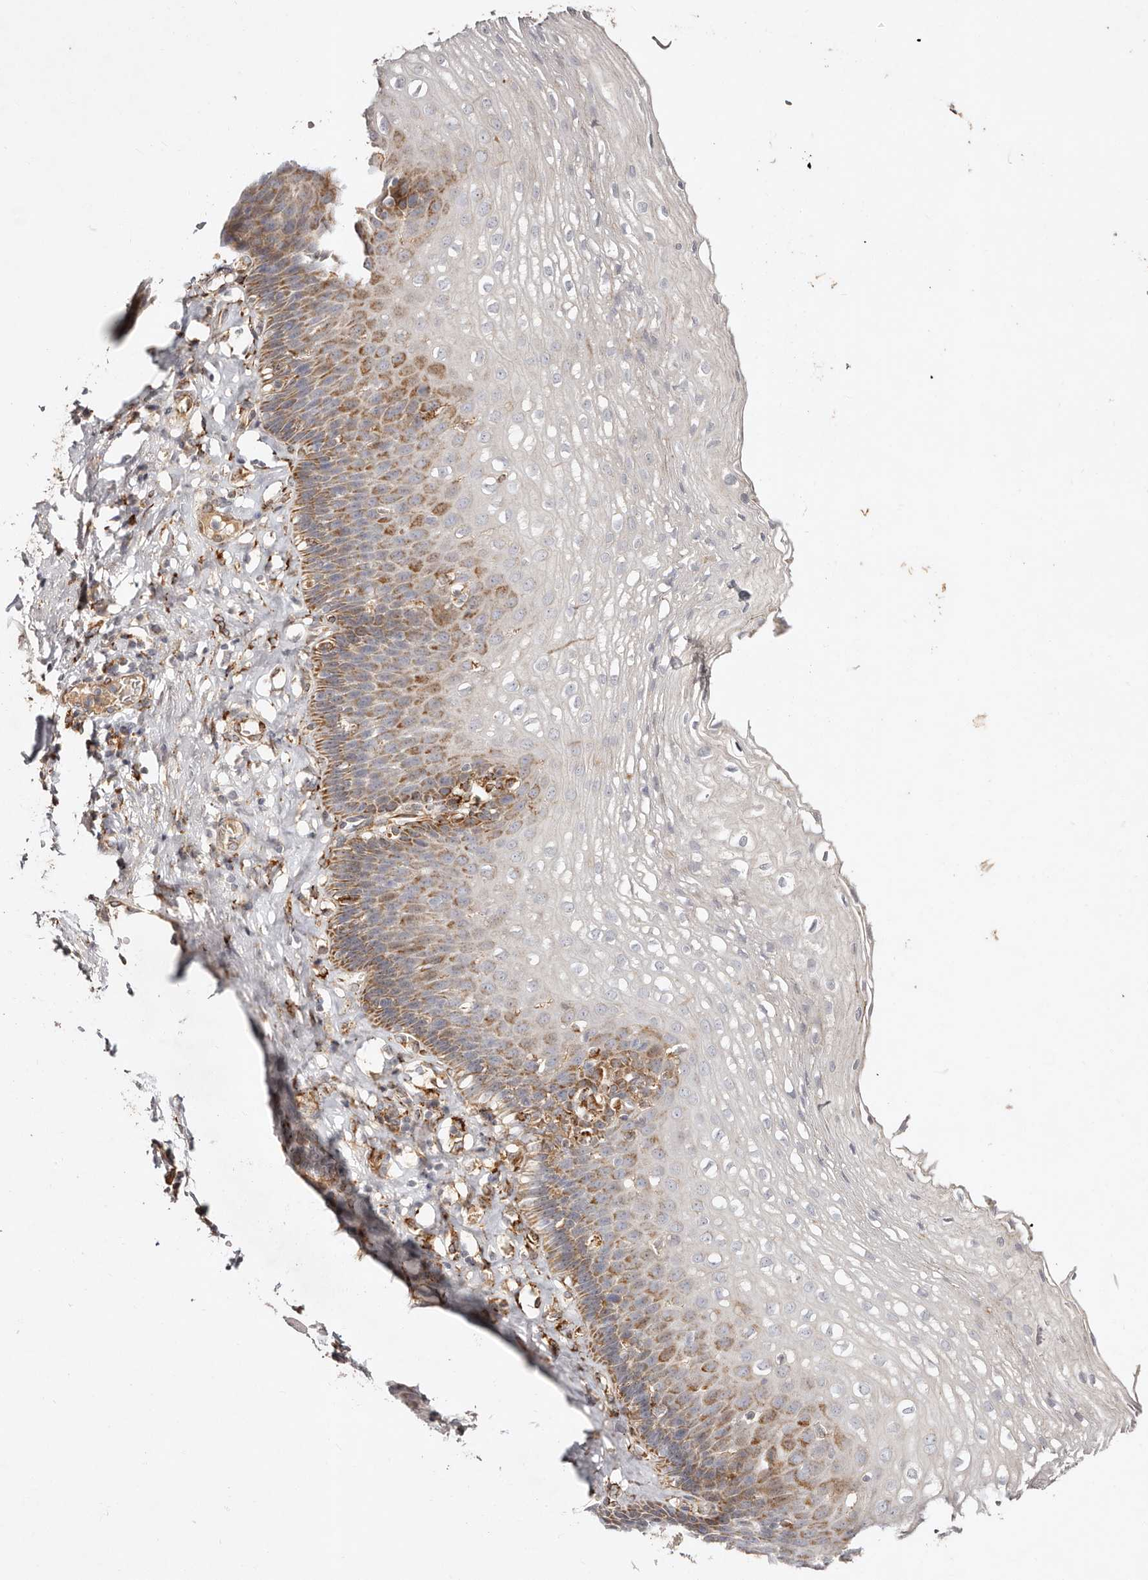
{"staining": {"intensity": "moderate", "quantity": "25%-75%", "location": "cytoplasmic/membranous"}, "tissue": "esophagus", "cell_type": "Squamous epithelial cells", "image_type": "normal", "snomed": [{"axis": "morphology", "description": "Normal tissue, NOS"}, {"axis": "topography", "description": "Esophagus"}], "caption": "Protein staining exhibits moderate cytoplasmic/membranous expression in approximately 25%-75% of squamous epithelial cells in unremarkable esophagus.", "gene": "SERPINH1", "patient": {"sex": "female", "age": 66}}